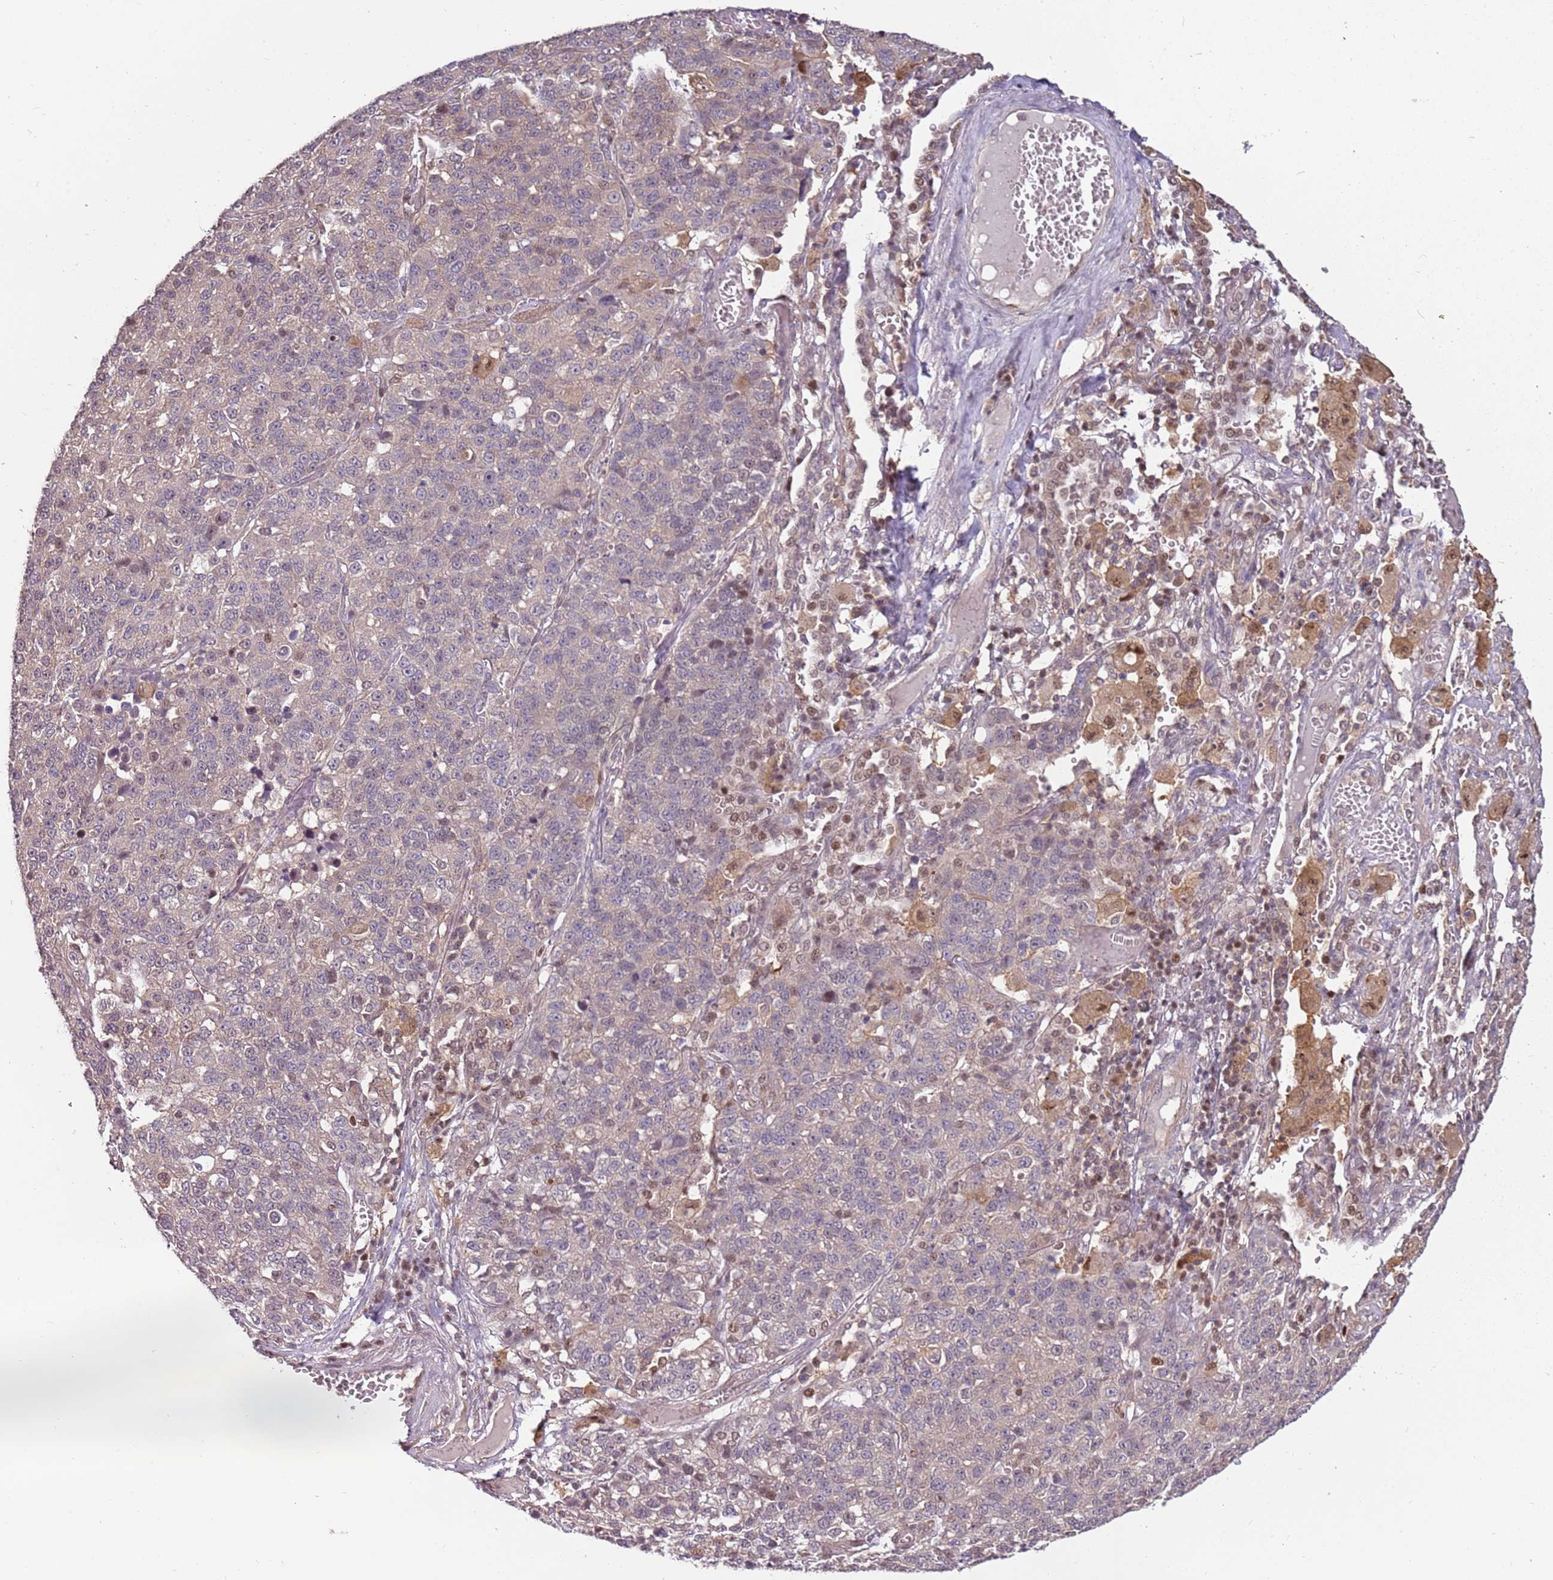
{"staining": {"intensity": "weak", "quantity": "<25%", "location": "cytoplasmic/membranous"}, "tissue": "lung cancer", "cell_type": "Tumor cells", "image_type": "cancer", "snomed": [{"axis": "morphology", "description": "Adenocarcinoma, NOS"}, {"axis": "topography", "description": "Lung"}], "caption": "Immunohistochemical staining of human lung adenocarcinoma demonstrates no significant positivity in tumor cells.", "gene": "GSTO2", "patient": {"sex": "male", "age": 49}}